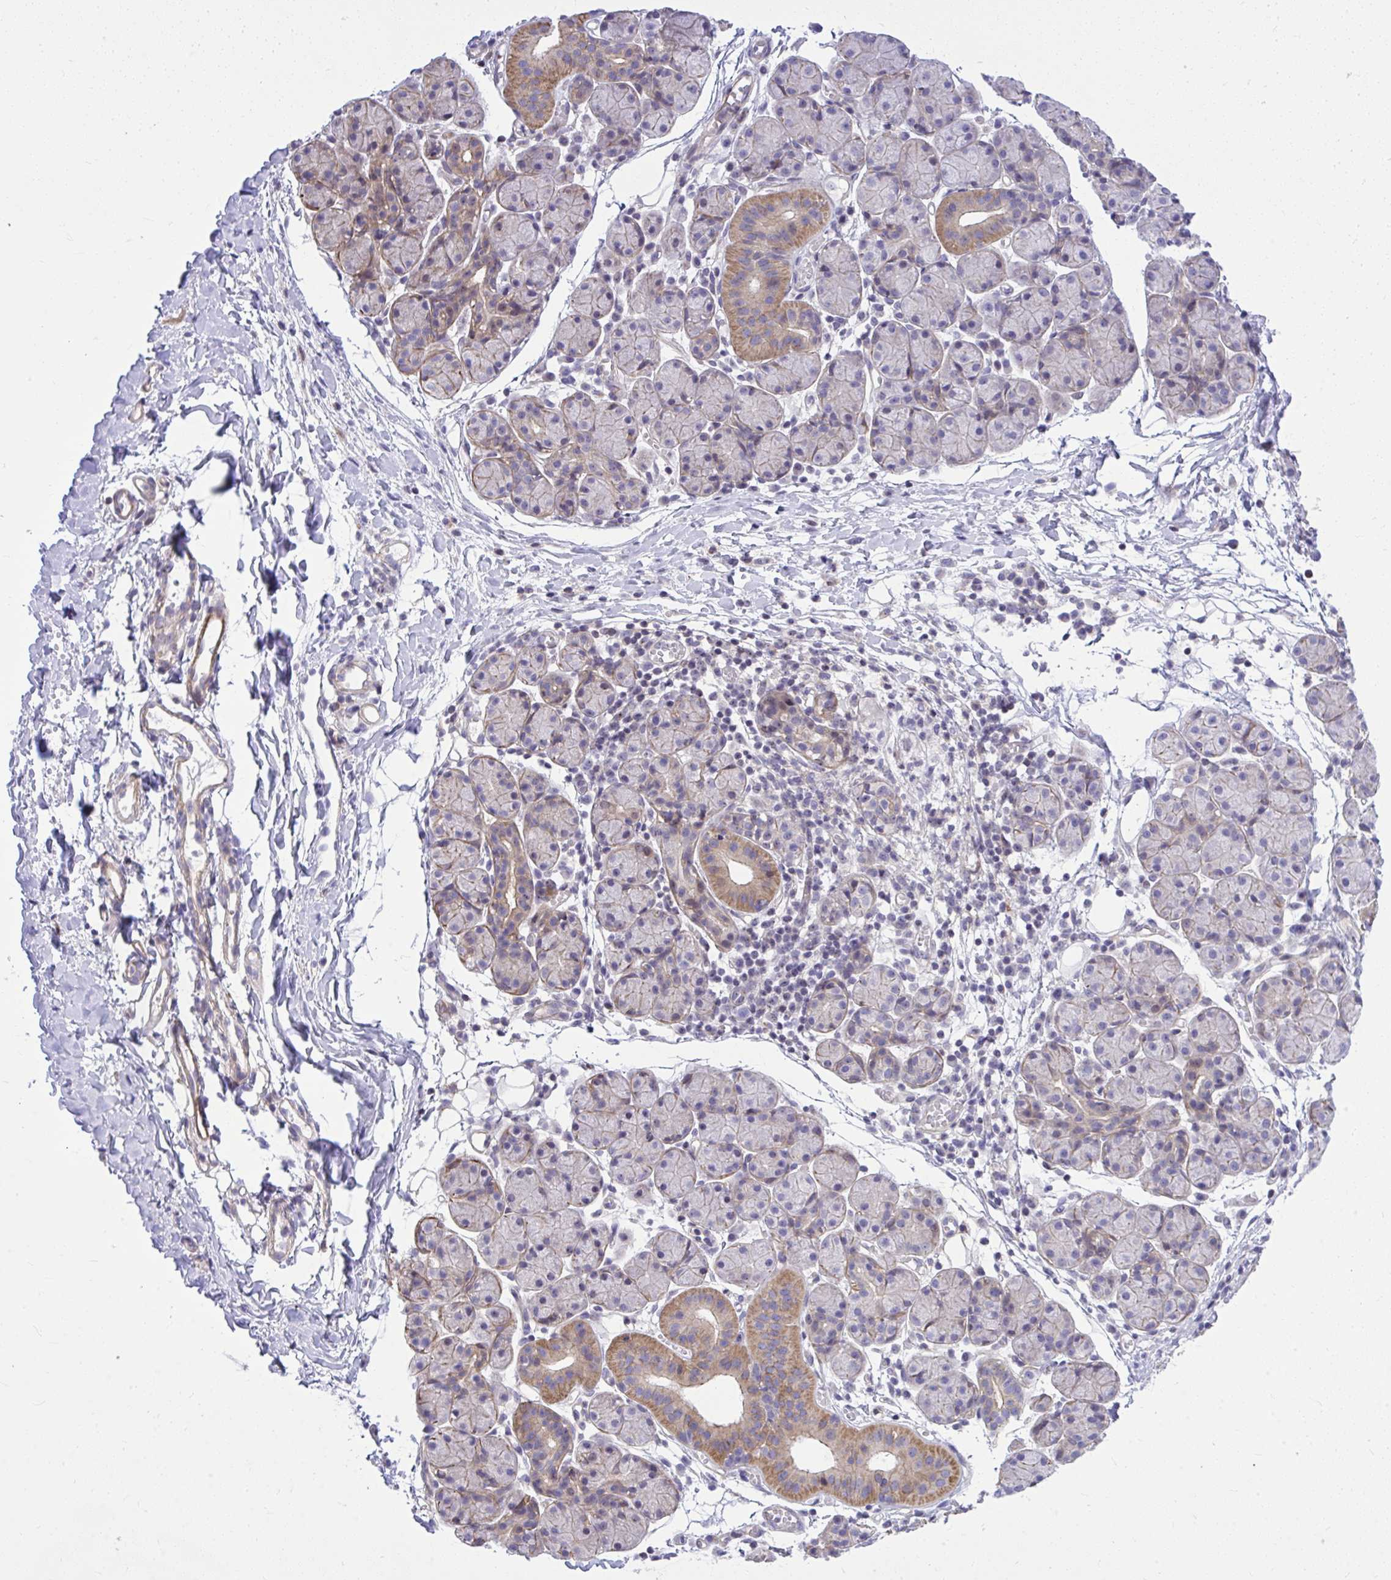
{"staining": {"intensity": "moderate", "quantity": "<25%", "location": "cytoplasmic/membranous"}, "tissue": "salivary gland", "cell_type": "Glandular cells", "image_type": "normal", "snomed": [{"axis": "morphology", "description": "Normal tissue, NOS"}, {"axis": "morphology", "description": "Inflammation, NOS"}, {"axis": "topography", "description": "Lymph node"}, {"axis": "topography", "description": "Salivary gland"}], "caption": "Protein analysis of normal salivary gland demonstrates moderate cytoplasmic/membranous positivity in about <25% of glandular cells. (Stains: DAB in brown, nuclei in blue, Microscopy: brightfield microscopy at high magnification).", "gene": "GRK4", "patient": {"sex": "male", "age": 3}}